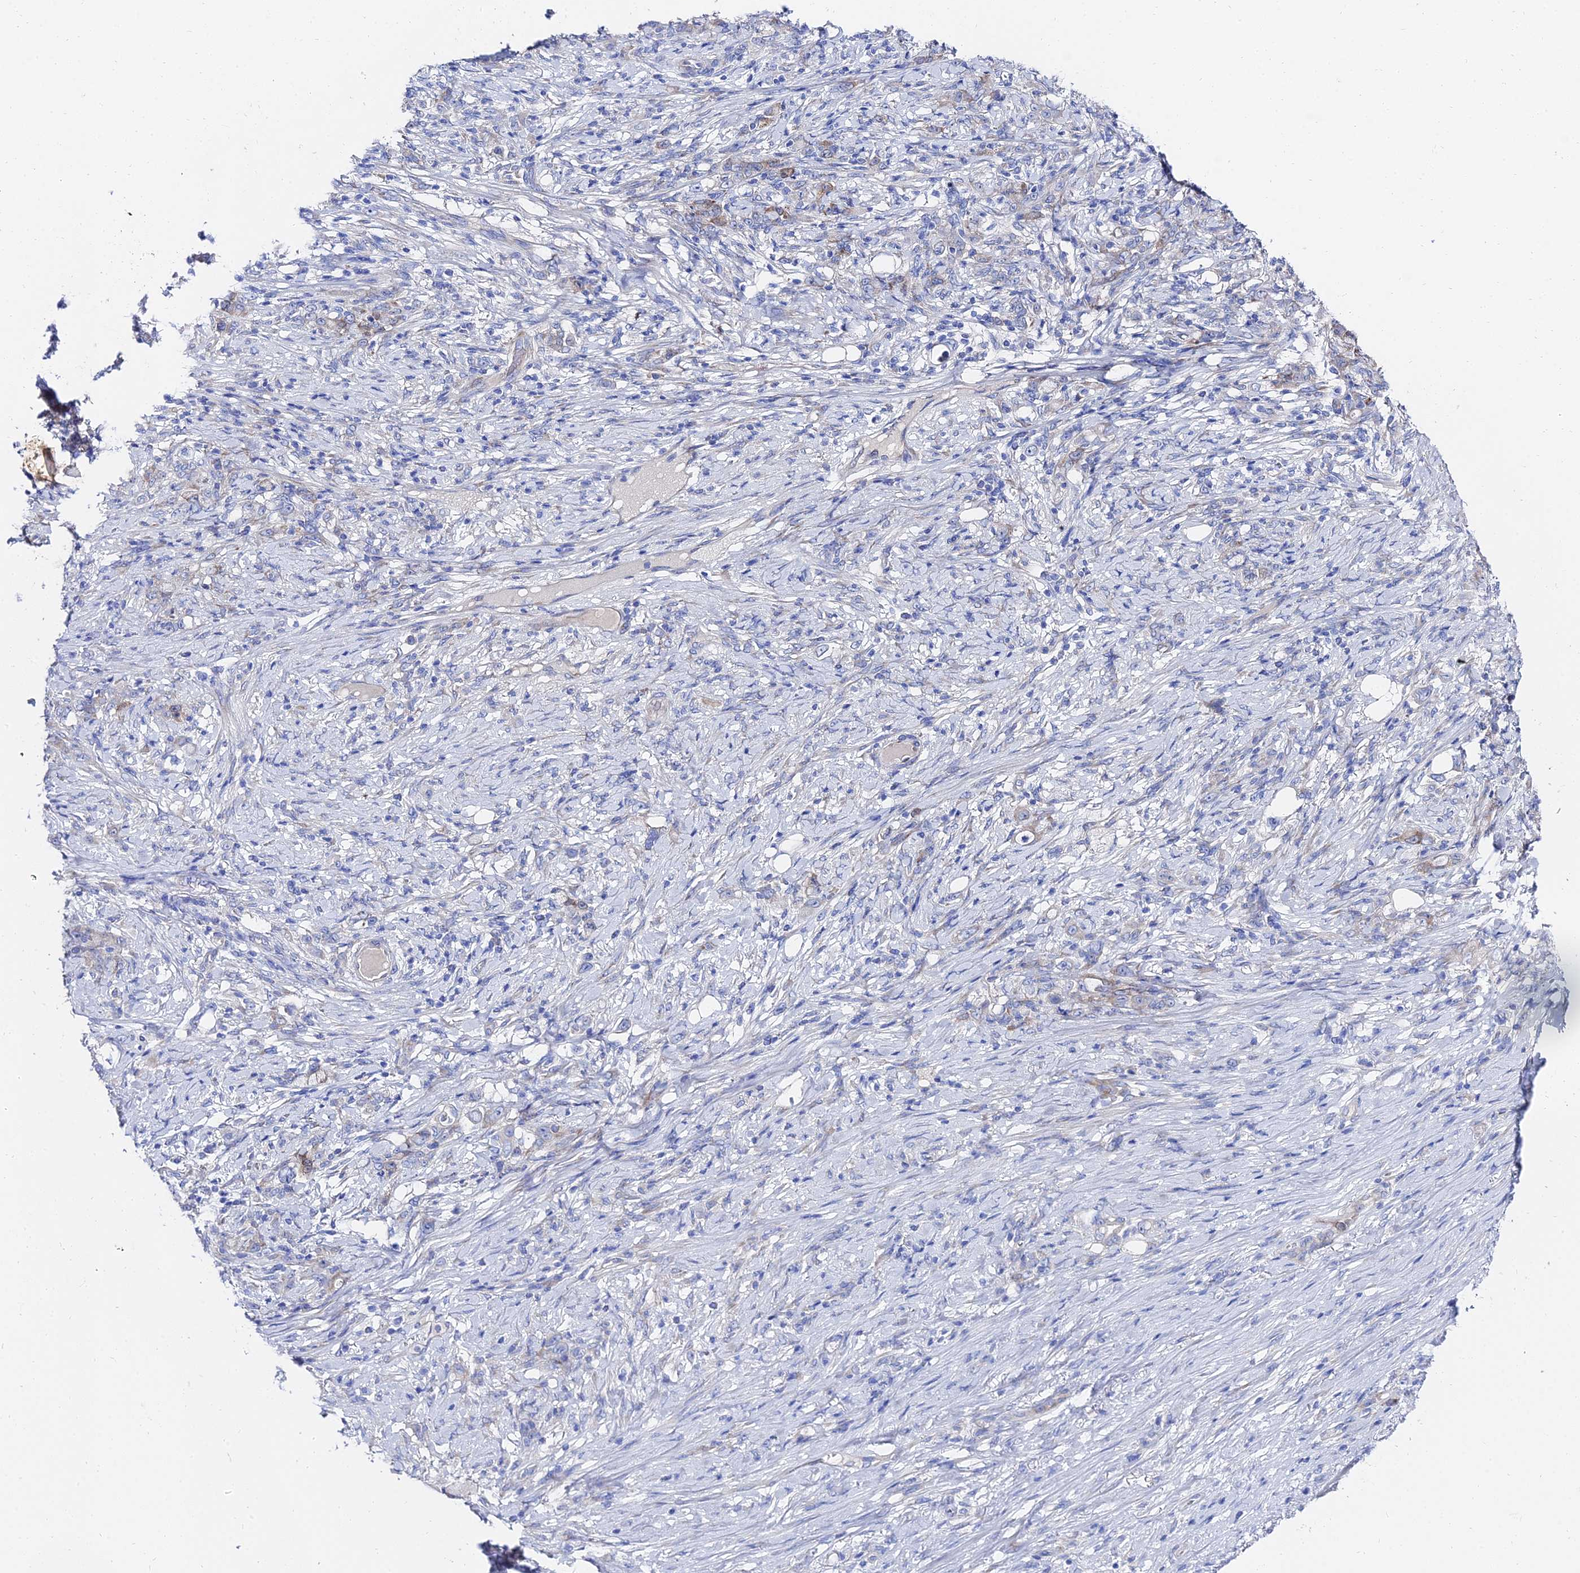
{"staining": {"intensity": "moderate", "quantity": "<25%", "location": "cytoplasmic/membranous"}, "tissue": "stomach cancer", "cell_type": "Tumor cells", "image_type": "cancer", "snomed": [{"axis": "morphology", "description": "Adenocarcinoma, NOS"}, {"axis": "topography", "description": "Stomach"}], "caption": "The photomicrograph shows a brown stain indicating the presence of a protein in the cytoplasmic/membranous of tumor cells in adenocarcinoma (stomach). The staining is performed using DAB (3,3'-diaminobenzidine) brown chromogen to label protein expression. The nuclei are counter-stained blue using hematoxylin.", "gene": "PTTG1", "patient": {"sex": "female", "age": 79}}